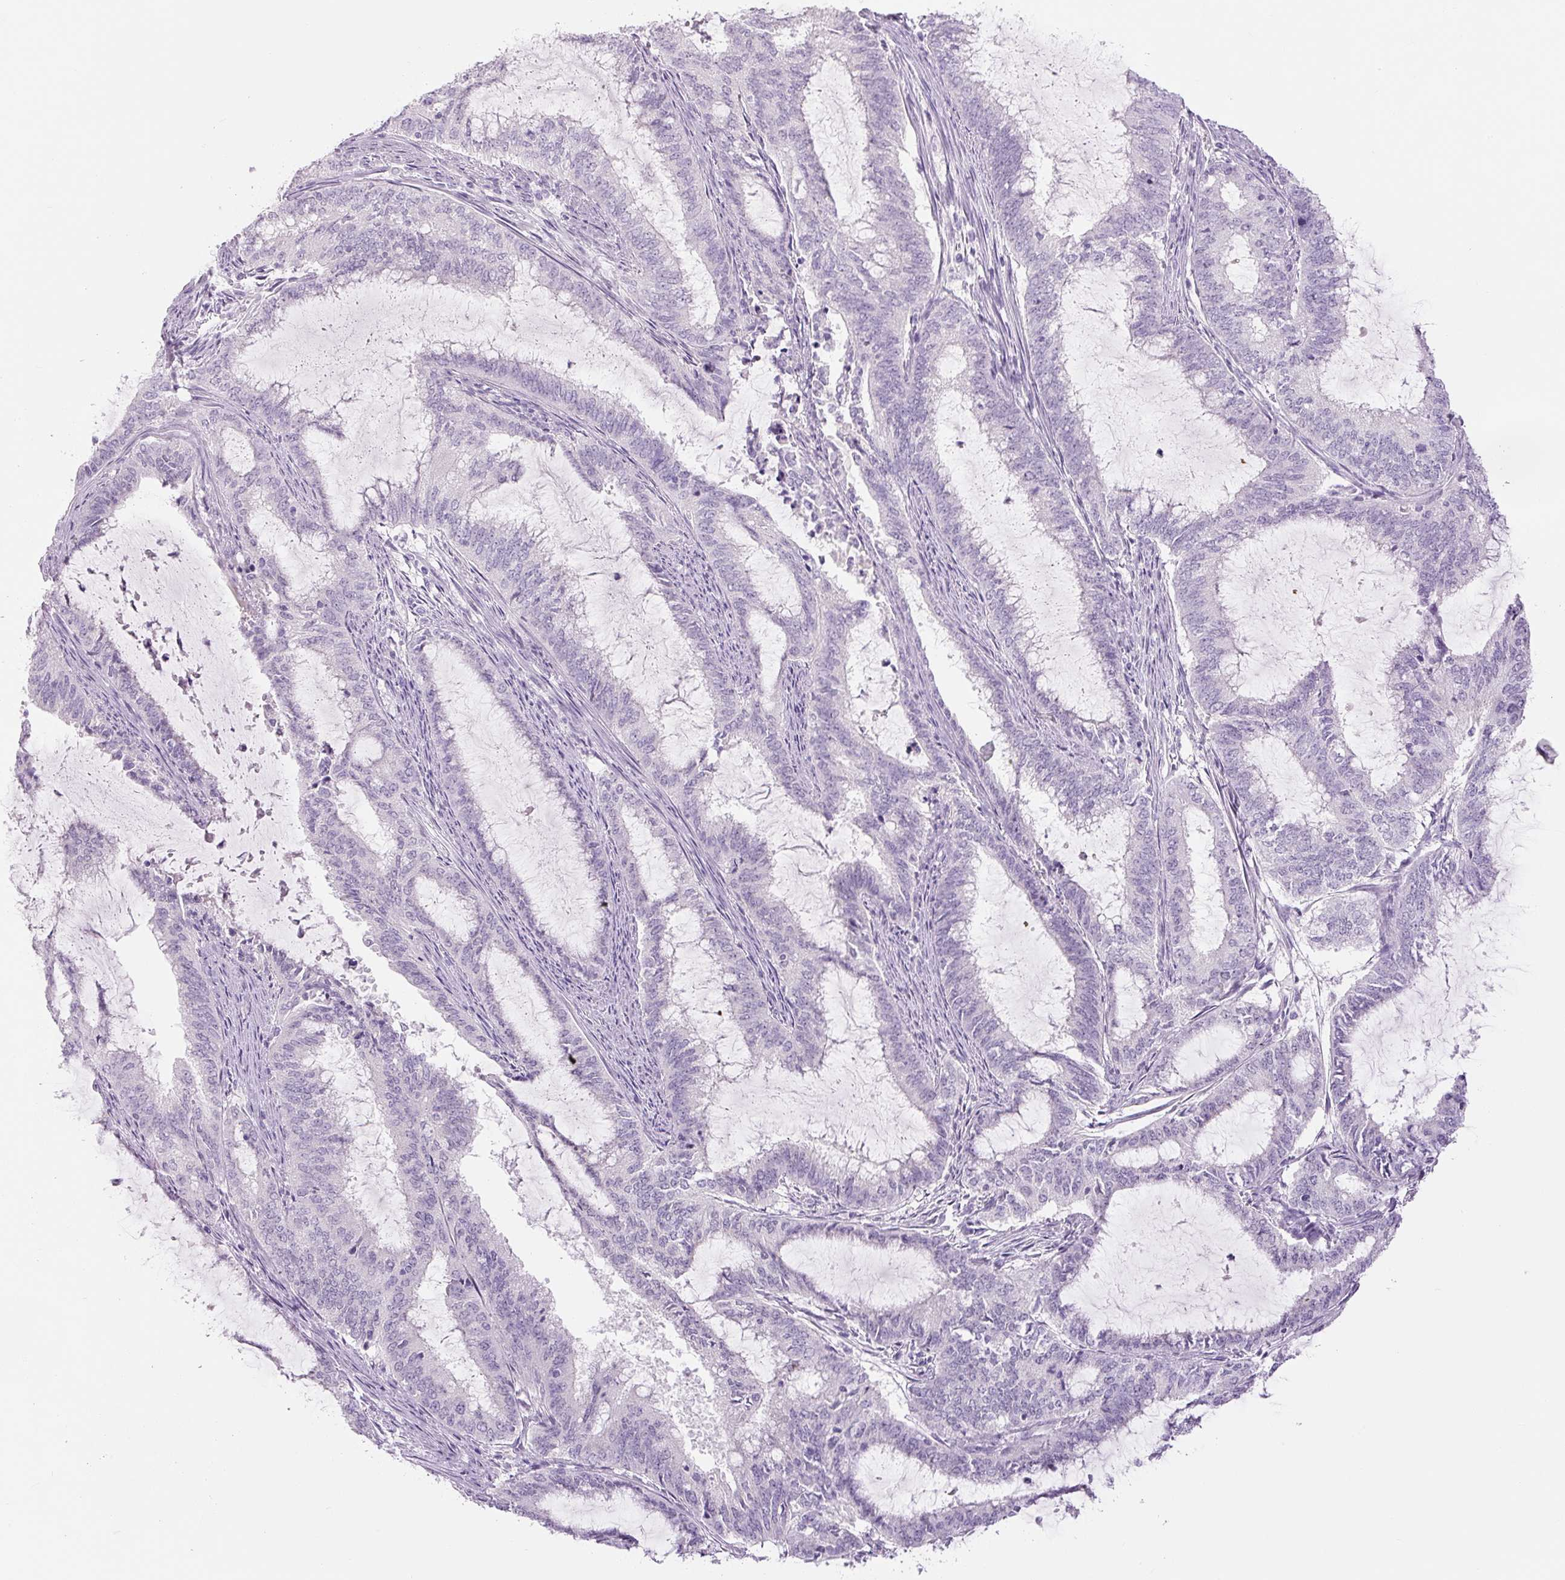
{"staining": {"intensity": "negative", "quantity": "none", "location": "none"}, "tissue": "endometrial cancer", "cell_type": "Tumor cells", "image_type": "cancer", "snomed": [{"axis": "morphology", "description": "Adenocarcinoma, NOS"}, {"axis": "topography", "description": "Endometrium"}], "caption": "This is an immunohistochemistry (IHC) image of endometrial cancer. There is no positivity in tumor cells.", "gene": "SIX1", "patient": {"sex": "female", "age": 51}}